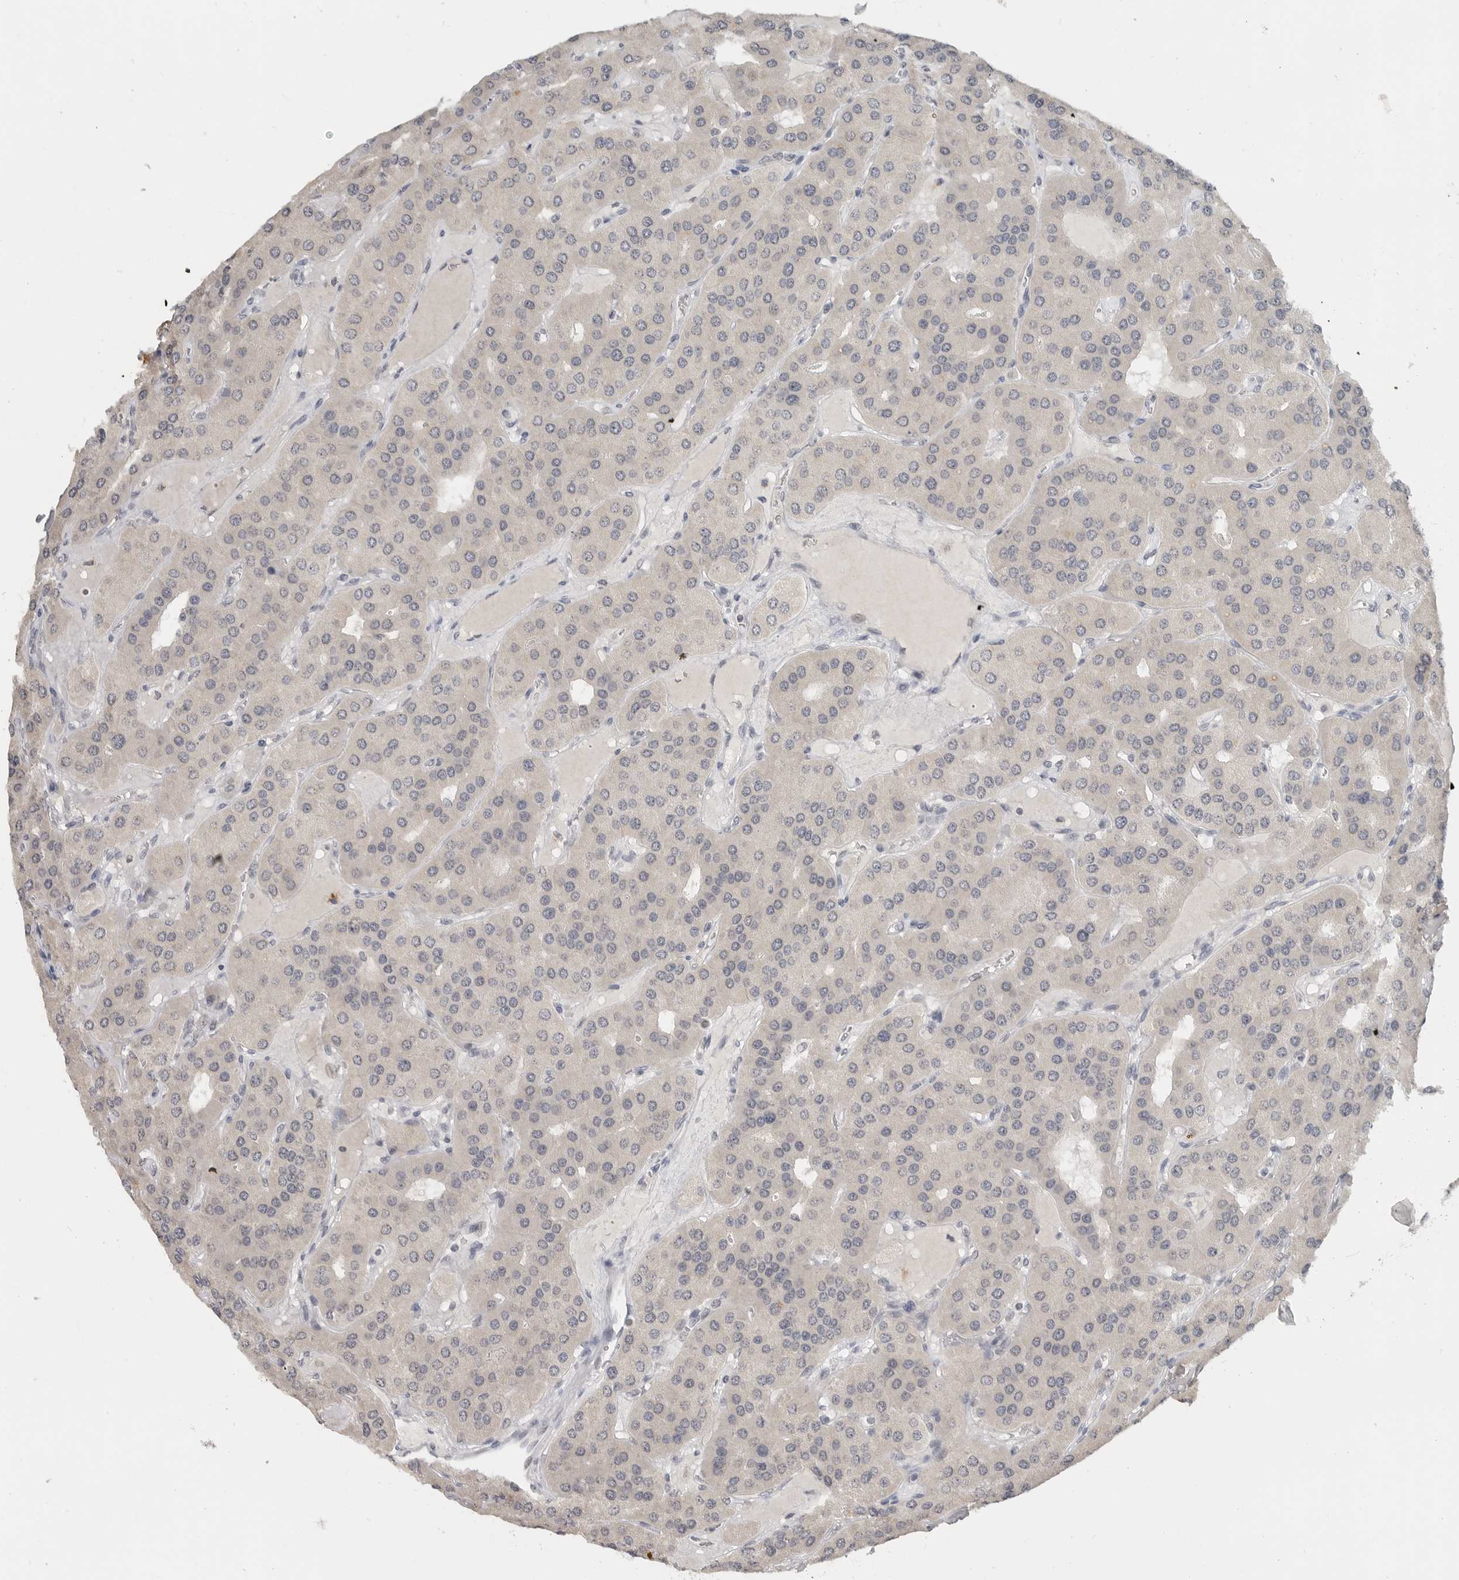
{"staining": {"intensity": "negative", "quantity": "none", "location": "none"}, "tissue": "parathyroid gland", "cell_type": "Glandular cells", "image_type": "normal", "snomed": [{"axis": "morphology", "description": "Normal tissue, NOS"}, {"axis": "morphology", "description": "Adenoma, NOS"}, {"axis": "topography", "description": "Parathyroid gland"}], "caption": "High power microscopy image of an IHC micrograph of normal parathyroid gland, revealing no significant expression in glandular cells.", "gene": "FOXP3", "patient": {"sex": "female", "age": 86}}